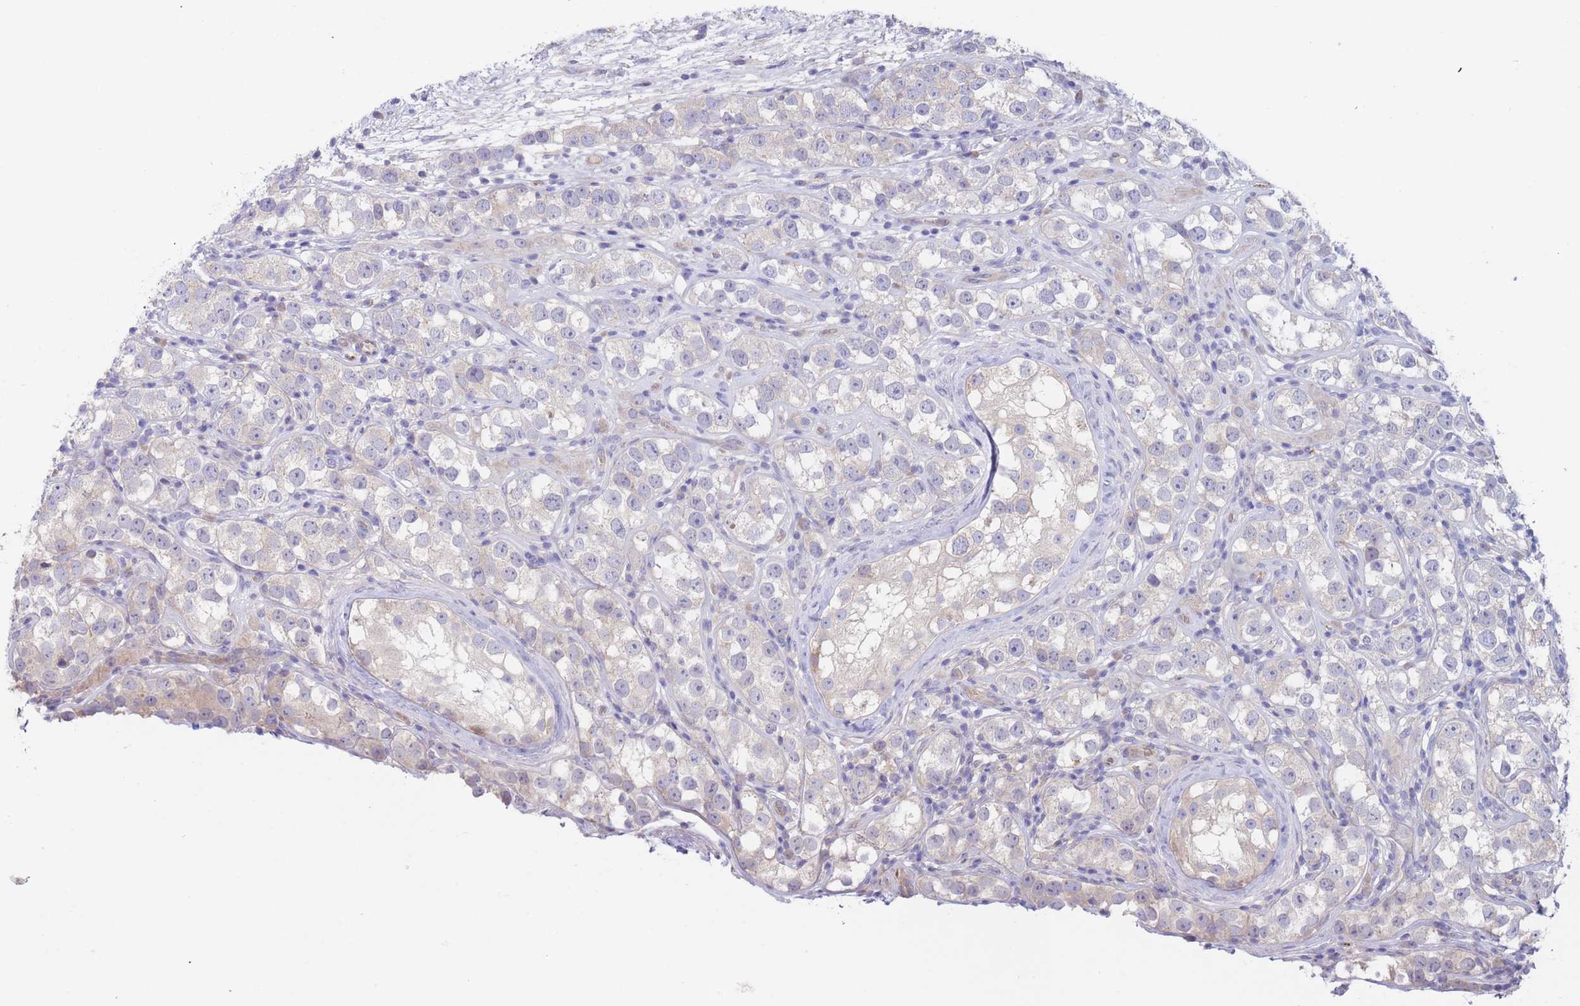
{"staining": {"intensity": "negative", "quantity": "none", "location": "none"}, "tissue": "testis cancer", "cell_type": "Tumor cells", "image_type": "cancer", "snomed": [{"axis": "morphology", "description": "Seminoma, NOS"}, {"axis": "topography", "description": "Testis"}], "caption": "Immunohistochemistry (IHC) micrograph of testis cancer stained for a protein (brown), which reveals no expression in tumor cells.", "gene": "ZNF281", "patient": {"sex": "male", "age": 28}}